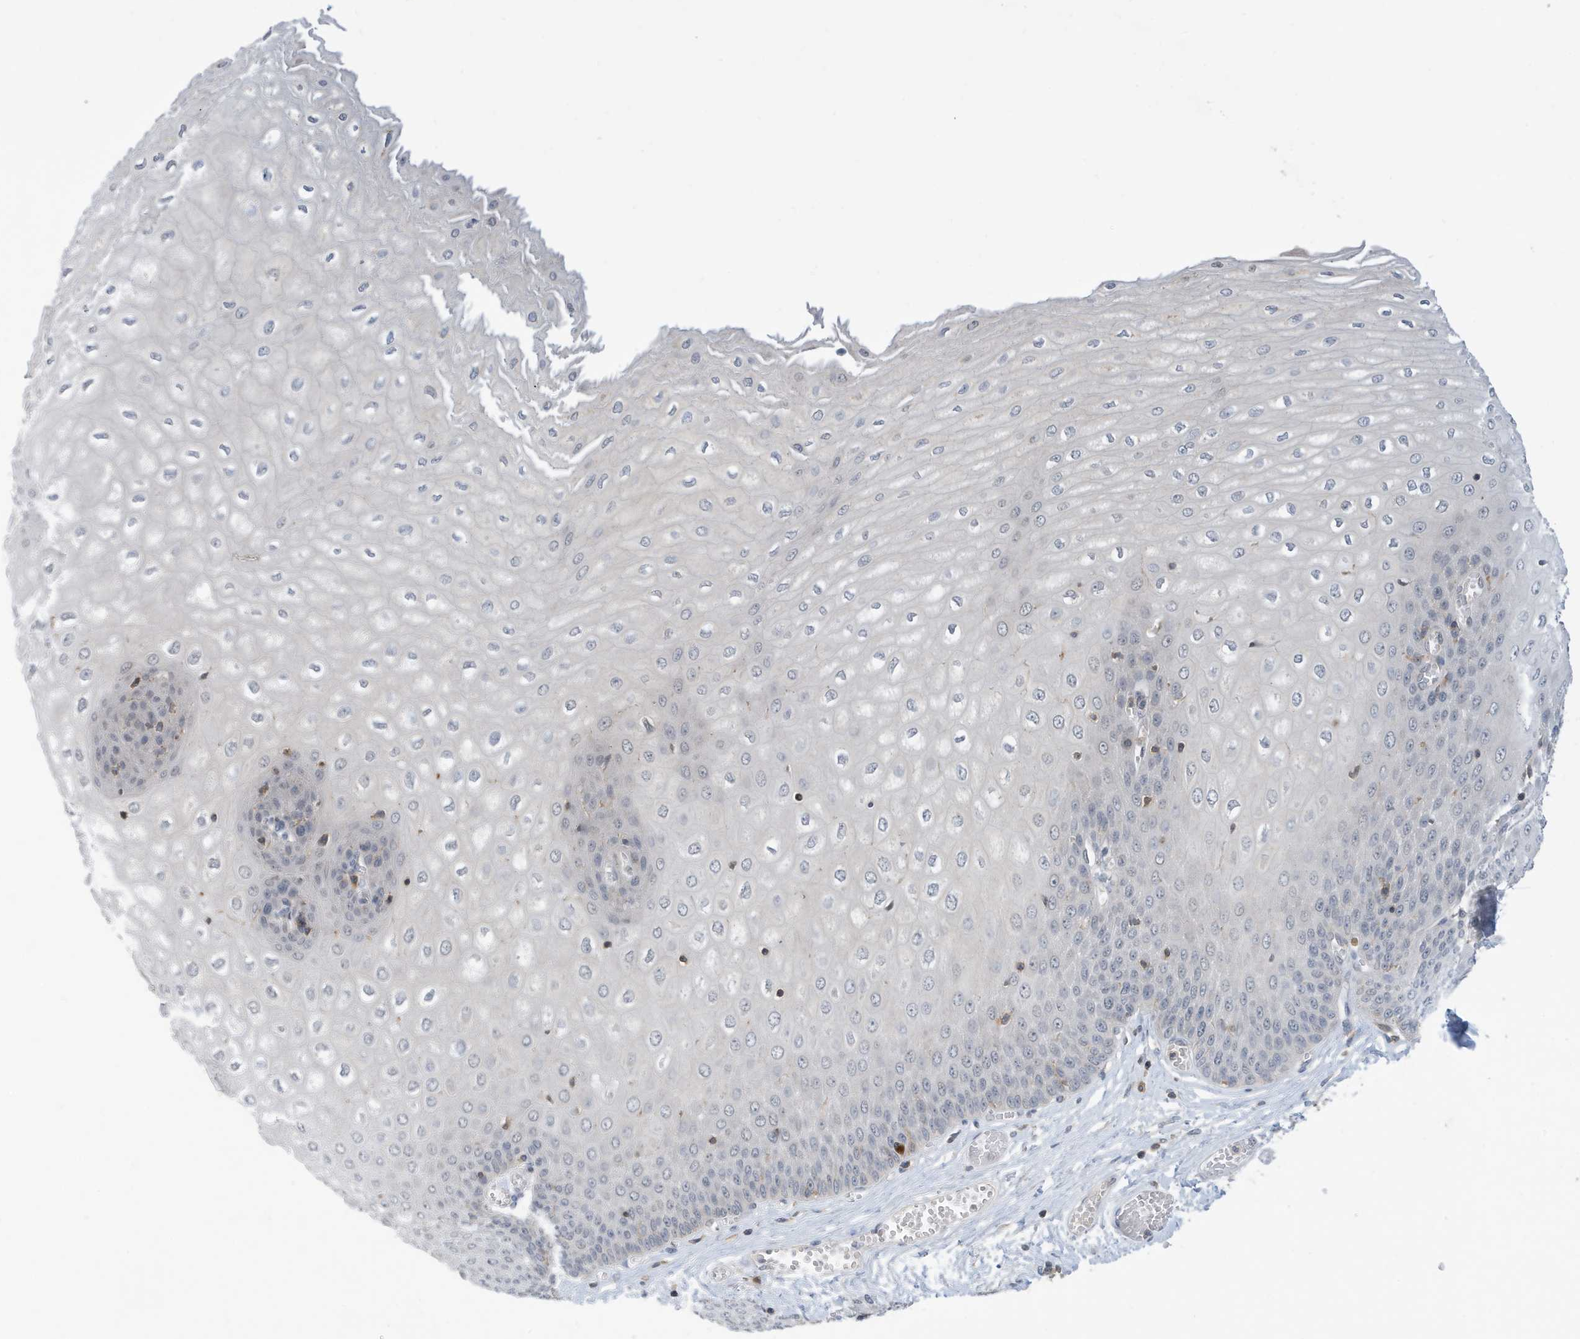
{"staining": {"intensity": "weak", "quantity": "<25%", "location": "cytoplasmic/membranous"}, "tissue": "esophagus", "cell_type": "Squamous epithelial cells", "image_type": "normal", "snomed": [{"axis": "morphology", "description": "Normal tissue, NOS"}, {"axis": "topography", "description": "Esophagus"}], "caption": "High power microscopy image of an IHC photomicrograph of unremarkable esophagus, revealing no significant staining in squamous epithelial cells. The staining is performed using DAB brown chromogen with nuclei counter-stained in using hematoxylin.", "gene": "NSUN3", "patient": {"sex": "male", "age": 60}}